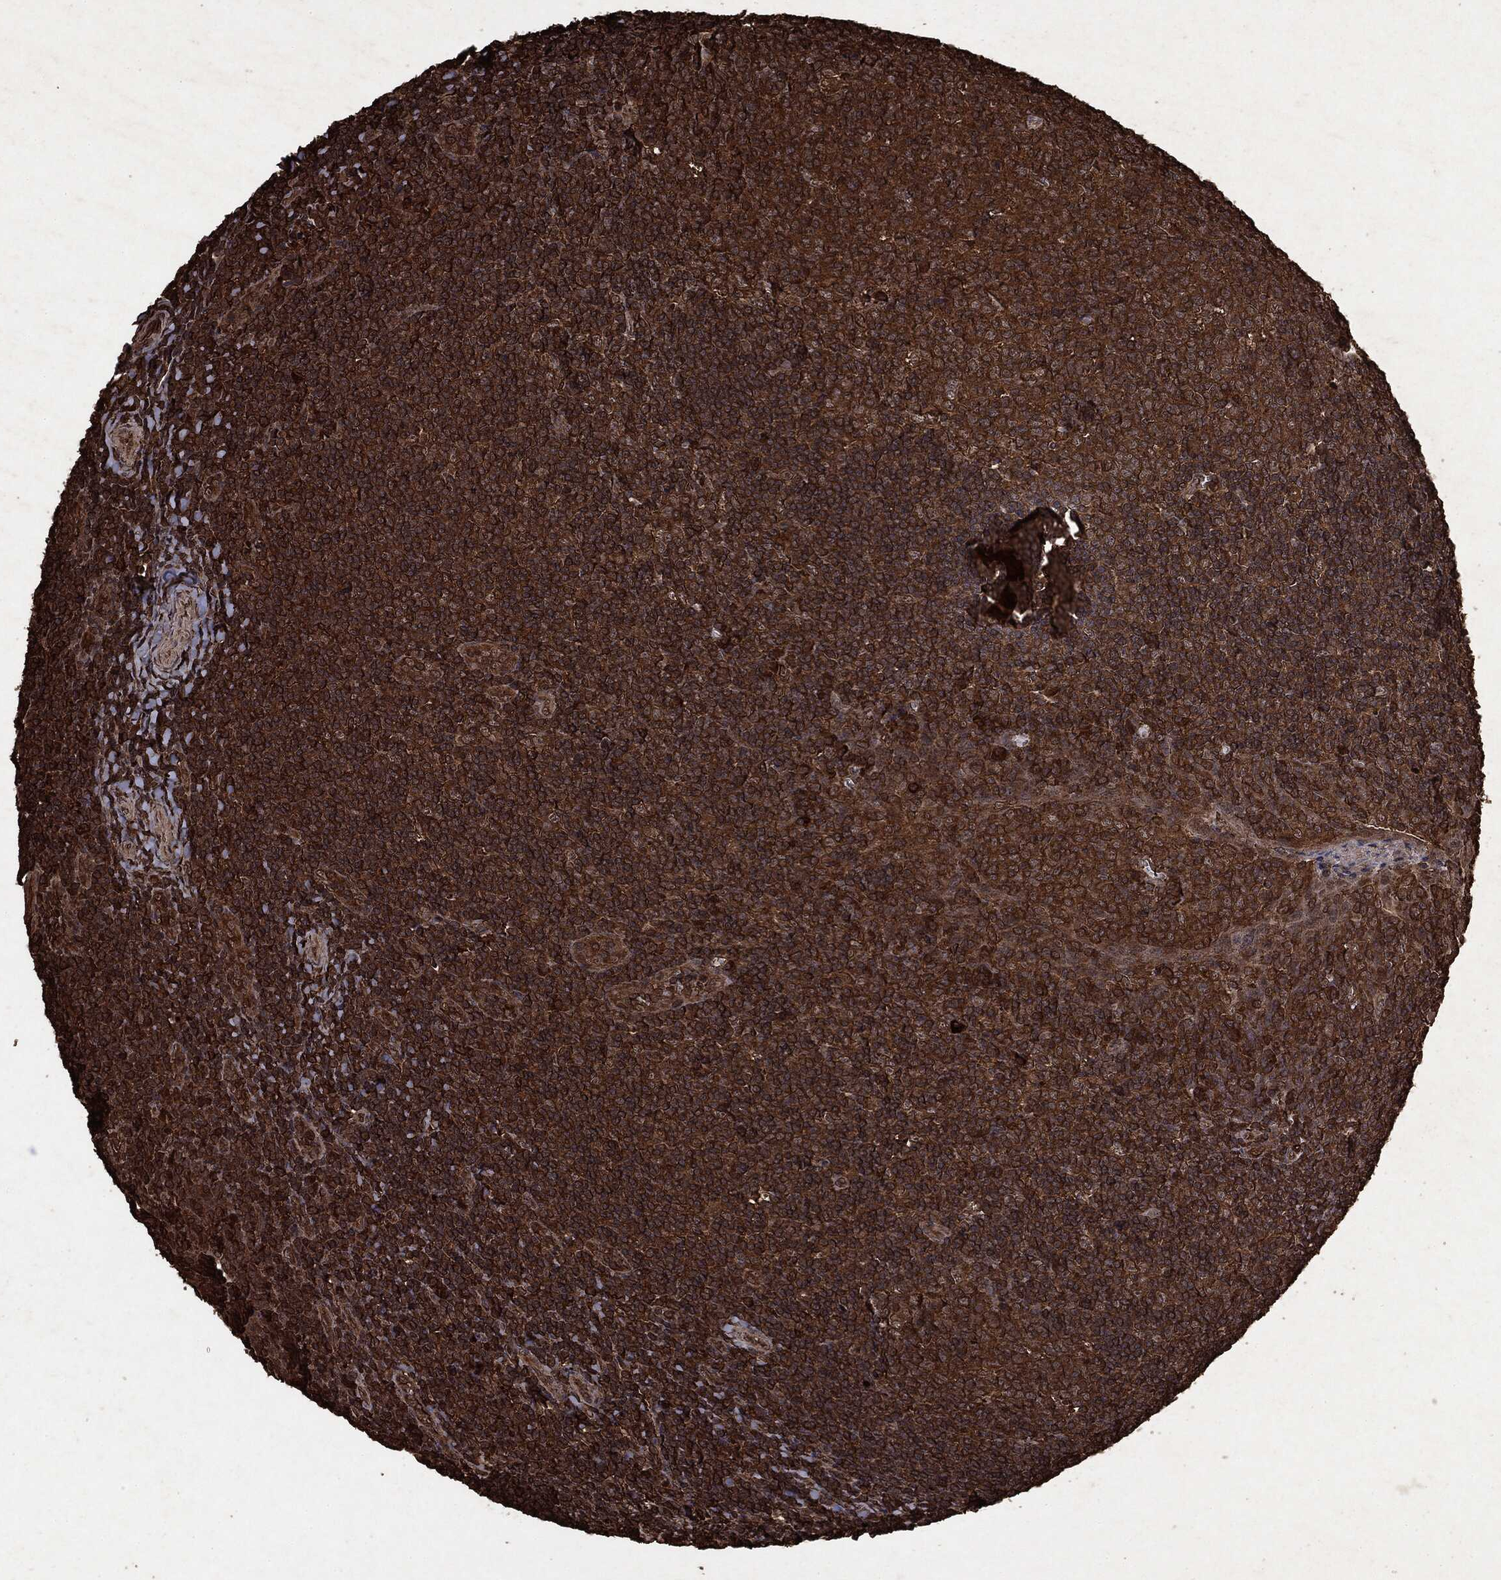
{"staining": {"intensity": "strong", "quantity": ">75%", "location": "cytoplasmic/membranous"}, "tissue": "tonsil", "cell_type": "Germinal center cells", "image_type": "normal", "snomed": [{"axis": "morphology", "description": "Normal tissue, NOS"}, {"axis": "topography", "description": "Tonsil"}], "caption": "Immunohistochemistry staining of unremarkable tonsil, which reveals high levels of strong cytoplasmic/membranous positivity in about >75% of germinal center cells indicating strong cytoplasmic/membranous protein staining. The staining was performed using DAB (brown) for protein detection and nuclei were counterstained in hematoxylin (blue).", "gene": "ARAF", "patient": {"sex": "male", "age": 20}}